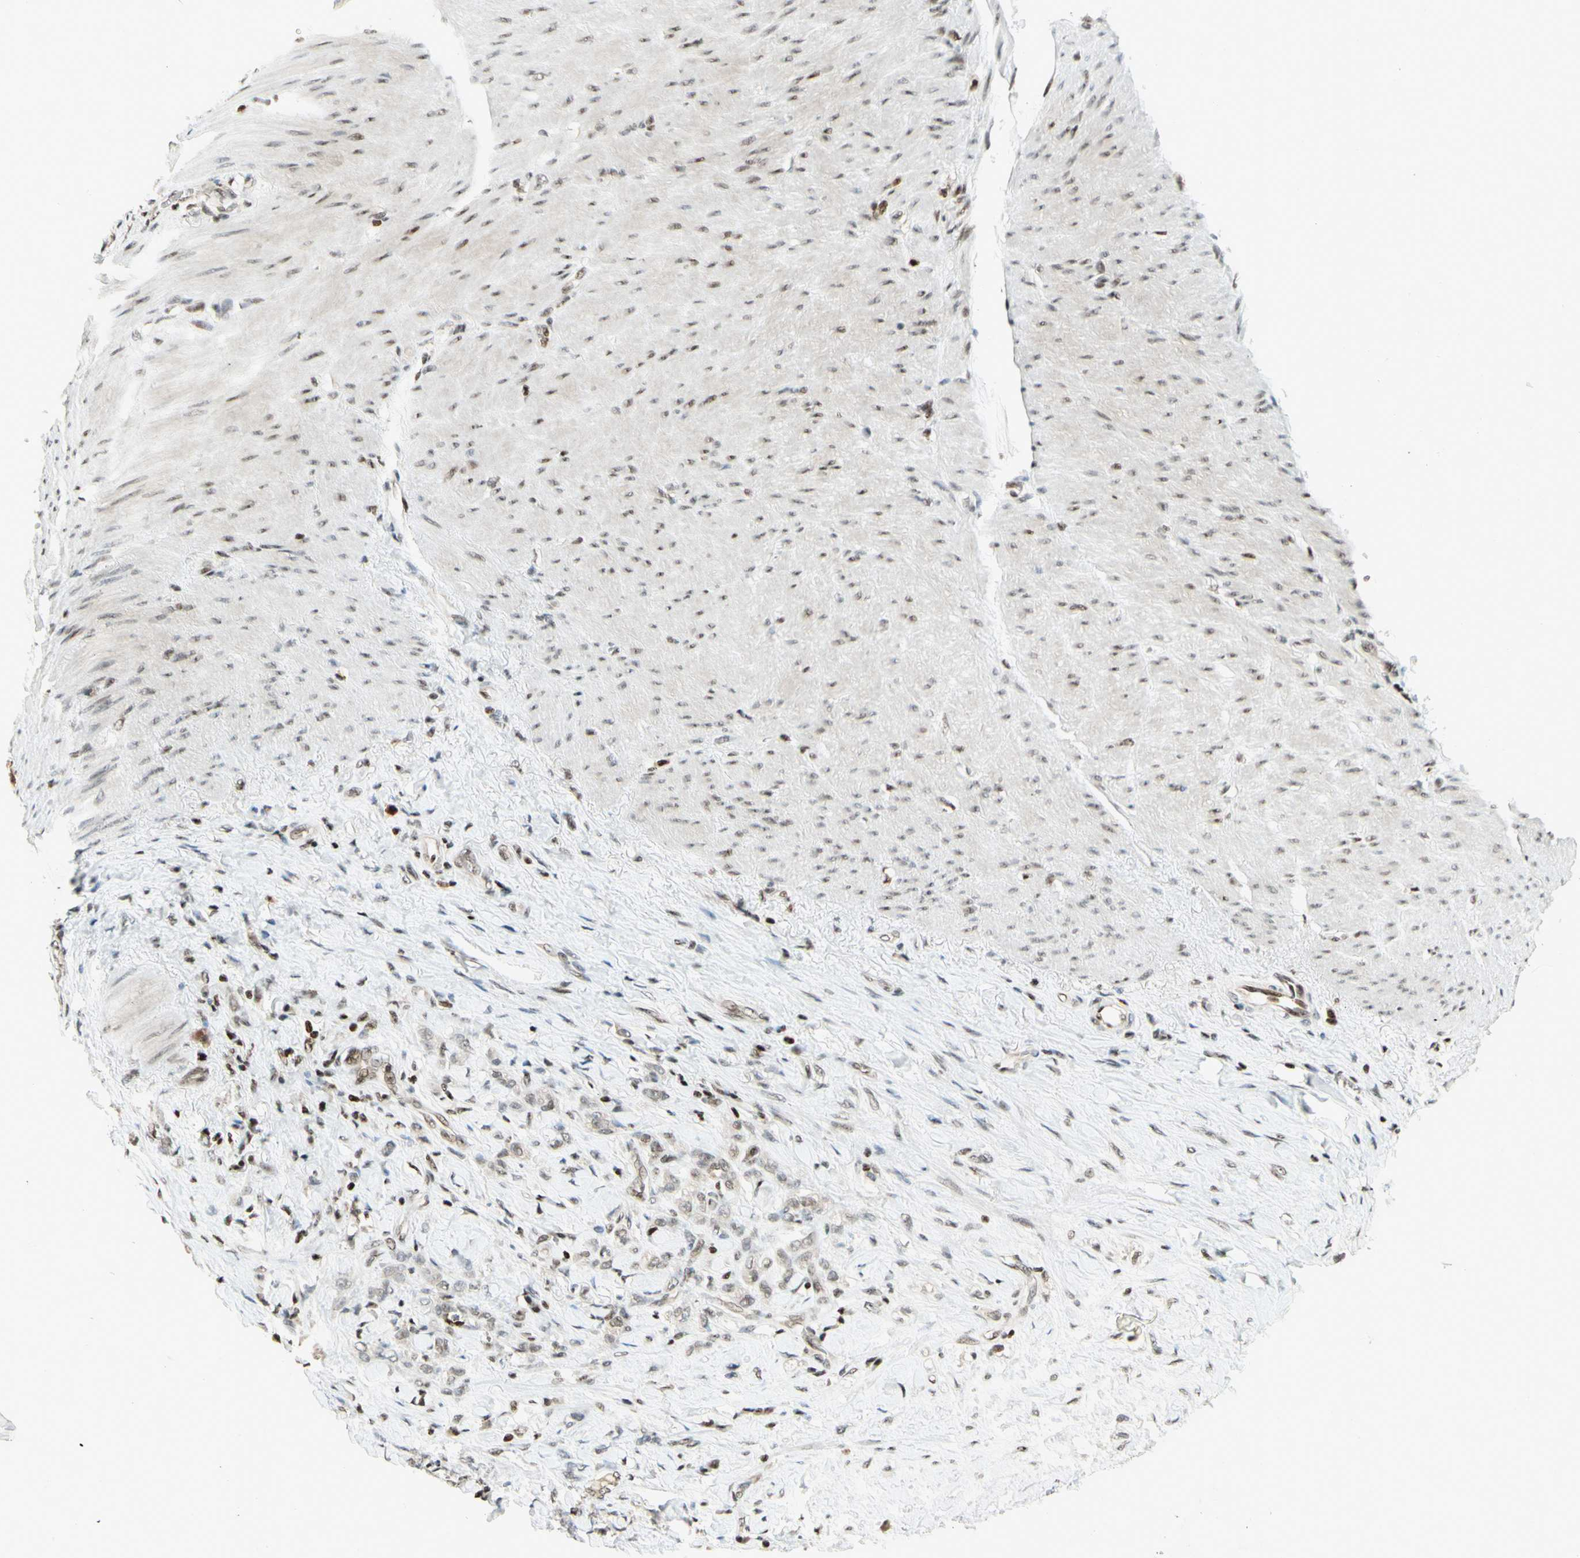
{"staining": {"intensity": "weak", "quantity": "25%-75%", "location": "cytoplasmic/membranous,nuclear"}, "tissue": "stomach cancer", "cell_type": "Tumor cells", "image_type": "cancer", "snomed": [{"axis": "morphology", "description": "Adenocarcinoma, NOS"}, {"axis": "topography", "description": "Stomach"}], "caption": "IHC micrograph of human adenocarcinoma (stomach) stained for a protein (brown), which displays low levels of weak cytoplasmic/membranous and nuclear positivity in approximately 25%-75% of tumor cells.", "gene": "CDKL5", "patient": {"sex": "male", "age": 82}}